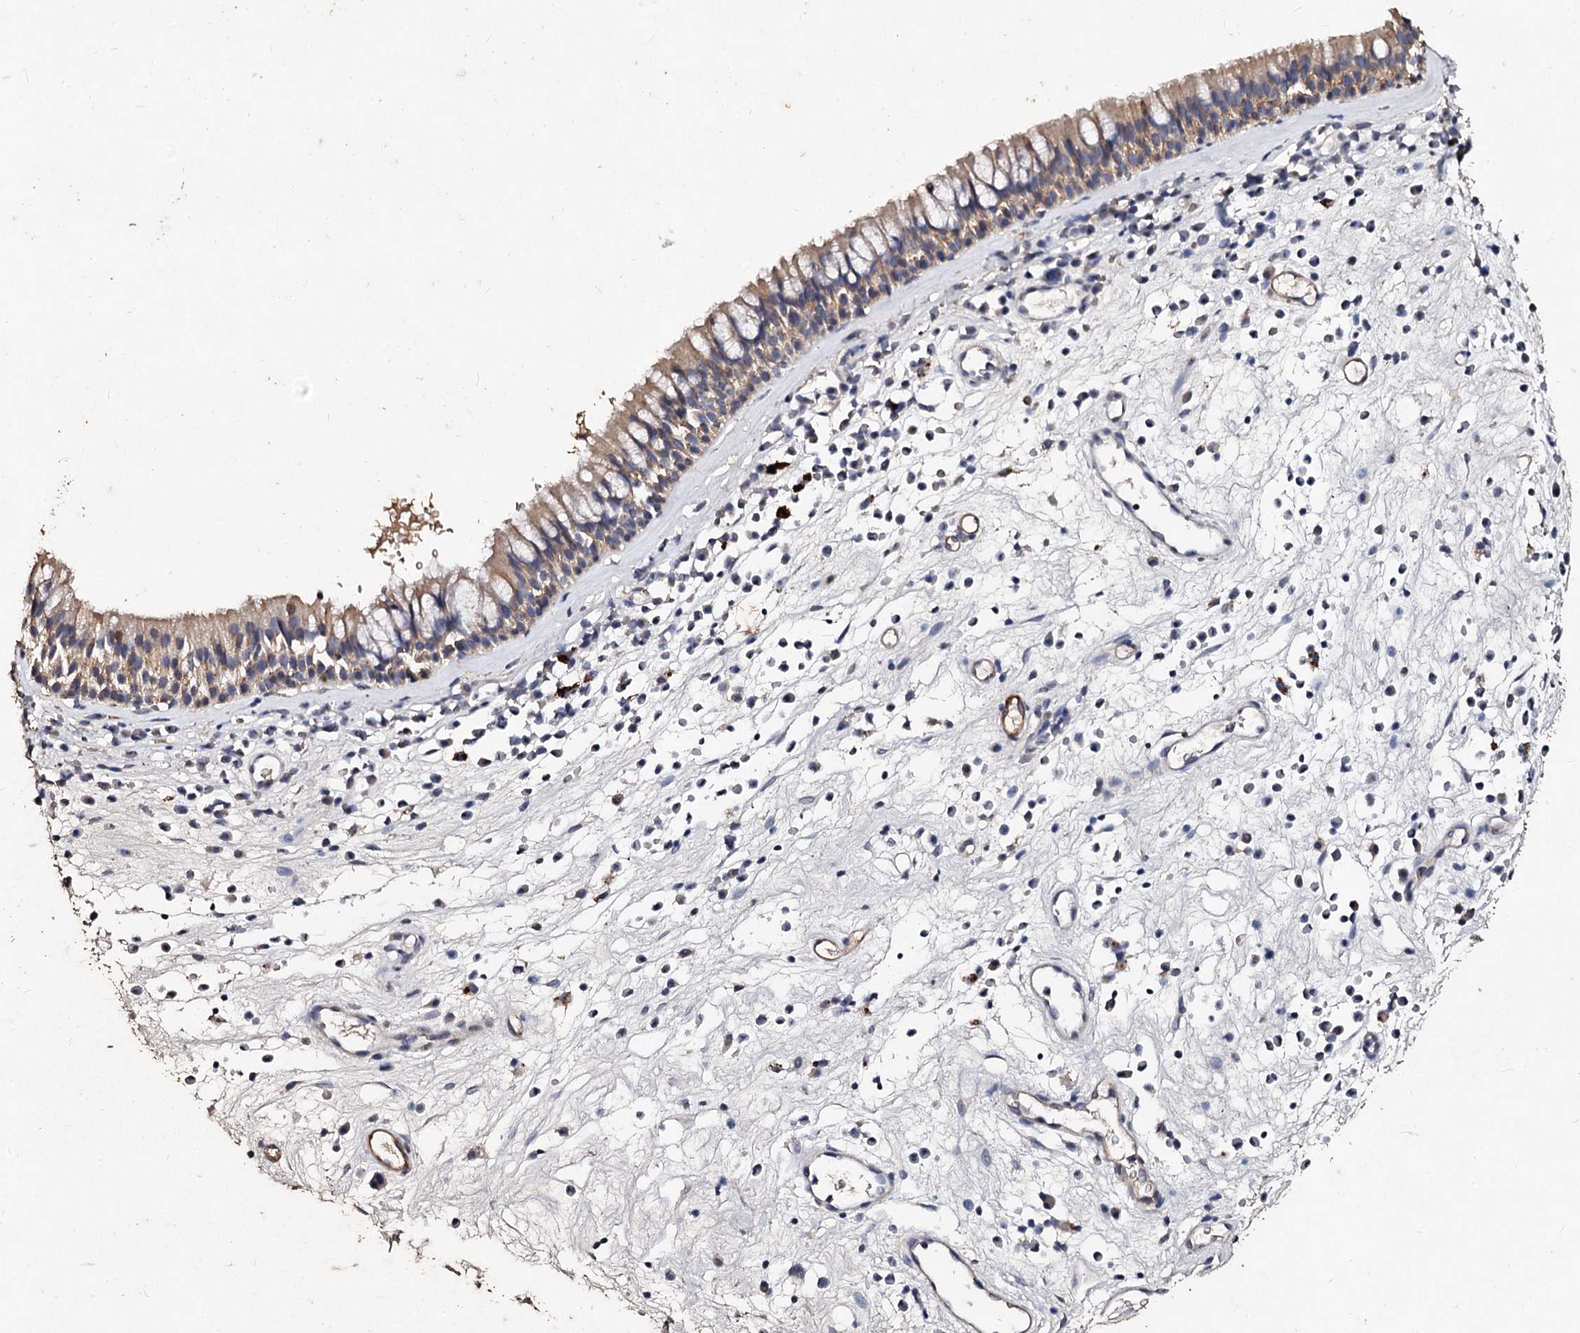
{"staining": {"intensity": "weak", "quantity": ">75%", "location": "cytoplasmic/membranous"}, "tissue": "nasopharynx", "cell_type": "Respiratory epithelial cells", "image_type": "normal", "snomed": [{"axis": "morphology", "description": "Normal tissue, NOS"}, {"axis": "morphology", "description": "Inflammation, NOS"}, {"axis": "morphology", "description": "Malignant melanoma, Metastatic site"}, {"axis": "topography", "description": "Nasopharynx"}], "caption": "Brown immunohistochemical staining in unremarkable human nasopharynx shows weak cytoplasmic/membranous staining in about >75% of respiratory epithelial cells. Immunohistochemistry stains the protein of interest in brown and the nuclei are stained blue.", "gene": "VPS36", "patient": {"sex": "male", "age": 70}}